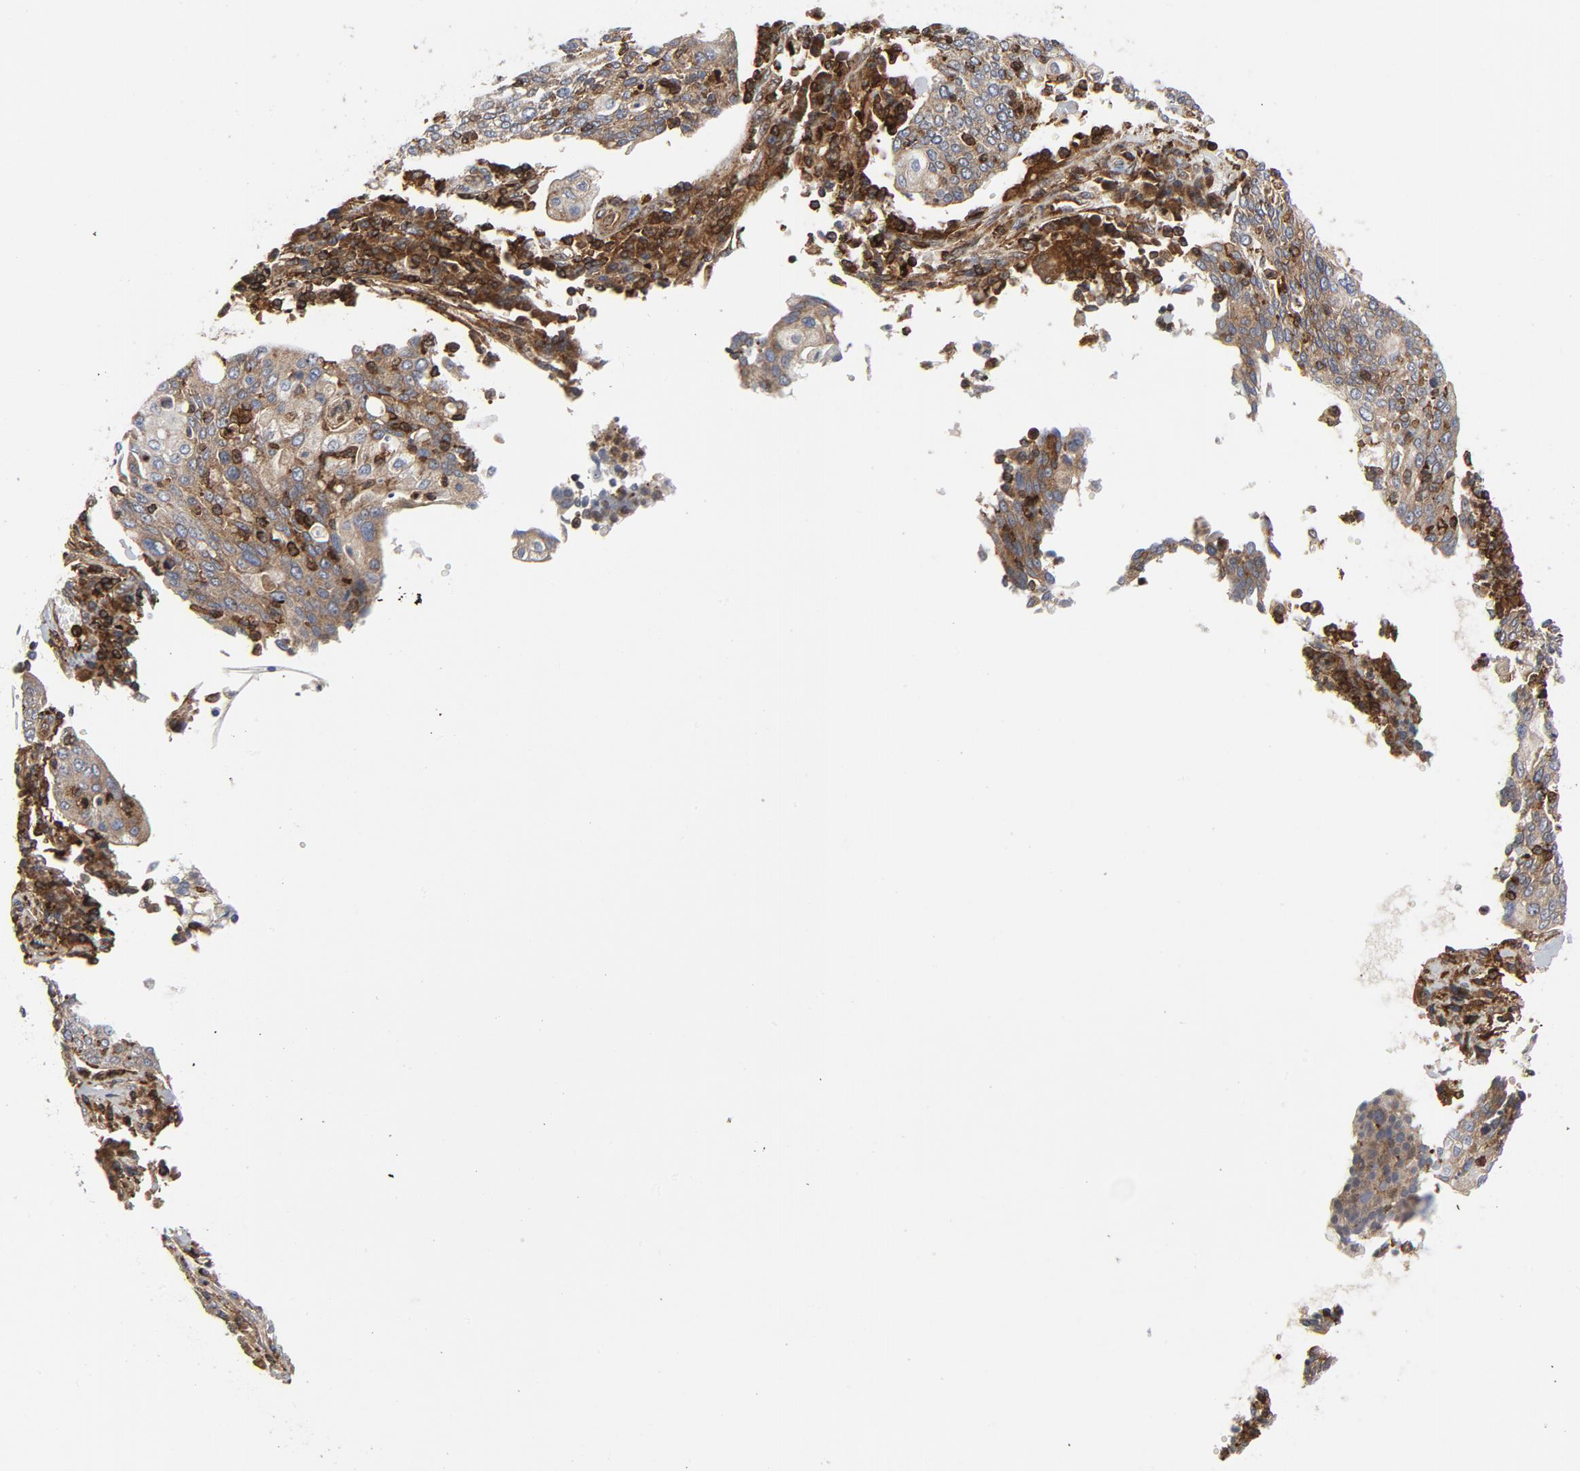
{"staining": {"intensity": "moderate", "quantity": ">75%", "location": "cytoplasmic/membranous"}, "tissue": "cervical cancer", "cell_type": "Tumor cells", "image_type": "cancer", "snomed": [{"axis": "morphology", "description": "Squamous cell carcinoma, NOS"}, {"axis": "topography", "description": "Cervix"}], "caption": "Protein staining shows moderate cytoplasmic/membranous positivity in about >75% of tumor cells in cervical squamous cell carcinoma.", "gene": "YES1", "patient": {"sex": "female", "age": 40}}